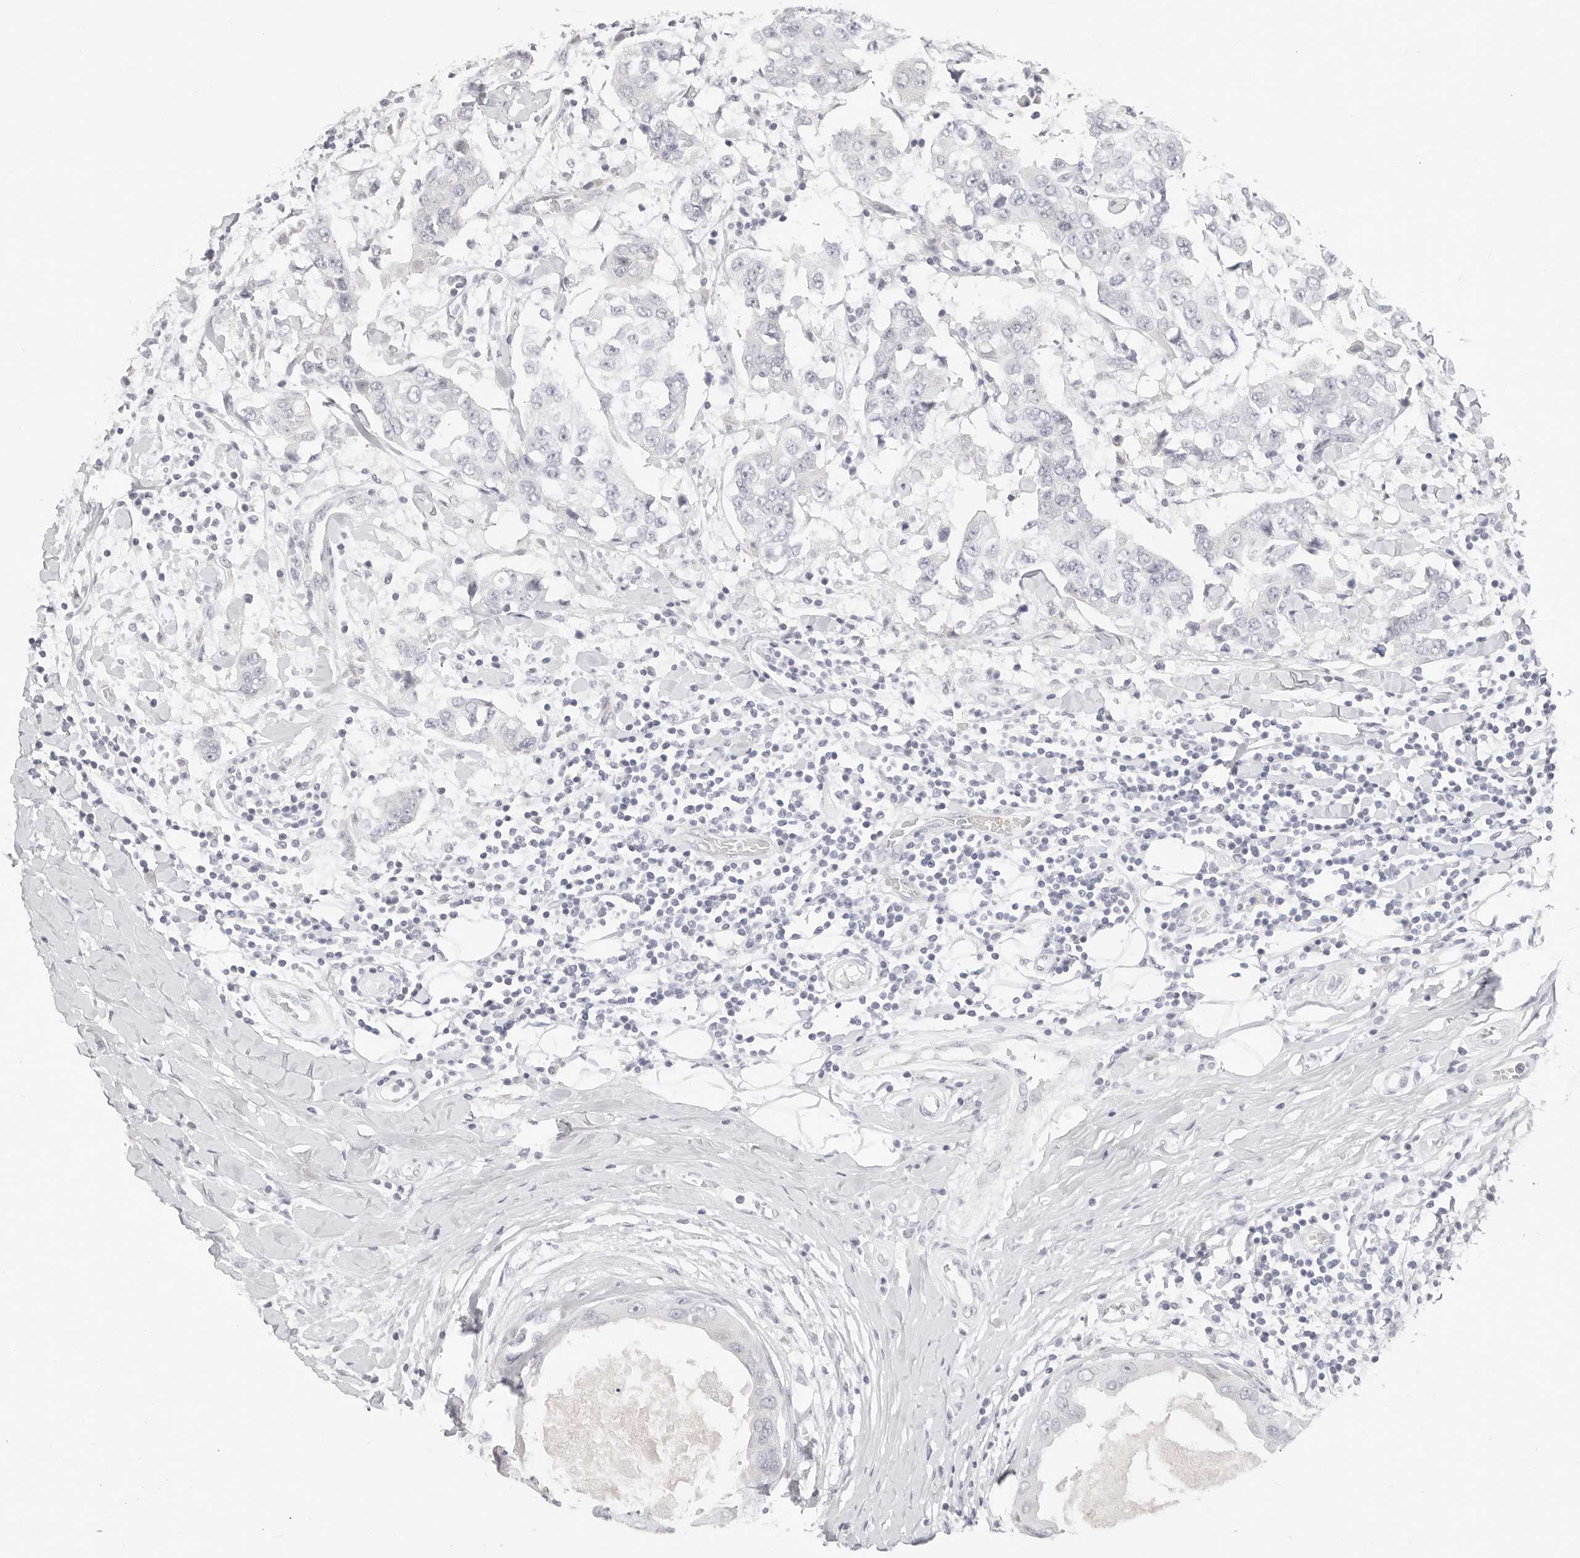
{"staining": {"intensity": "negative", "quantity": "none", "location": "none"}, "tissue": "breast cancer", "cell_type": "Tumor cells", "image_type": "cancer", "snomed": [{"axis": "morphology", "description": "Duct carcinoma"}, {"axis": "topography", "description": "Breast"}], "caption": "Immunohistochemistry histopathology image of breast invasive ductal carcinoma stained for a protein (brown), which displays no positivity in tumor cells.", "gene": "ASCL1", "patient": {"sex": "female", "age": 27}}